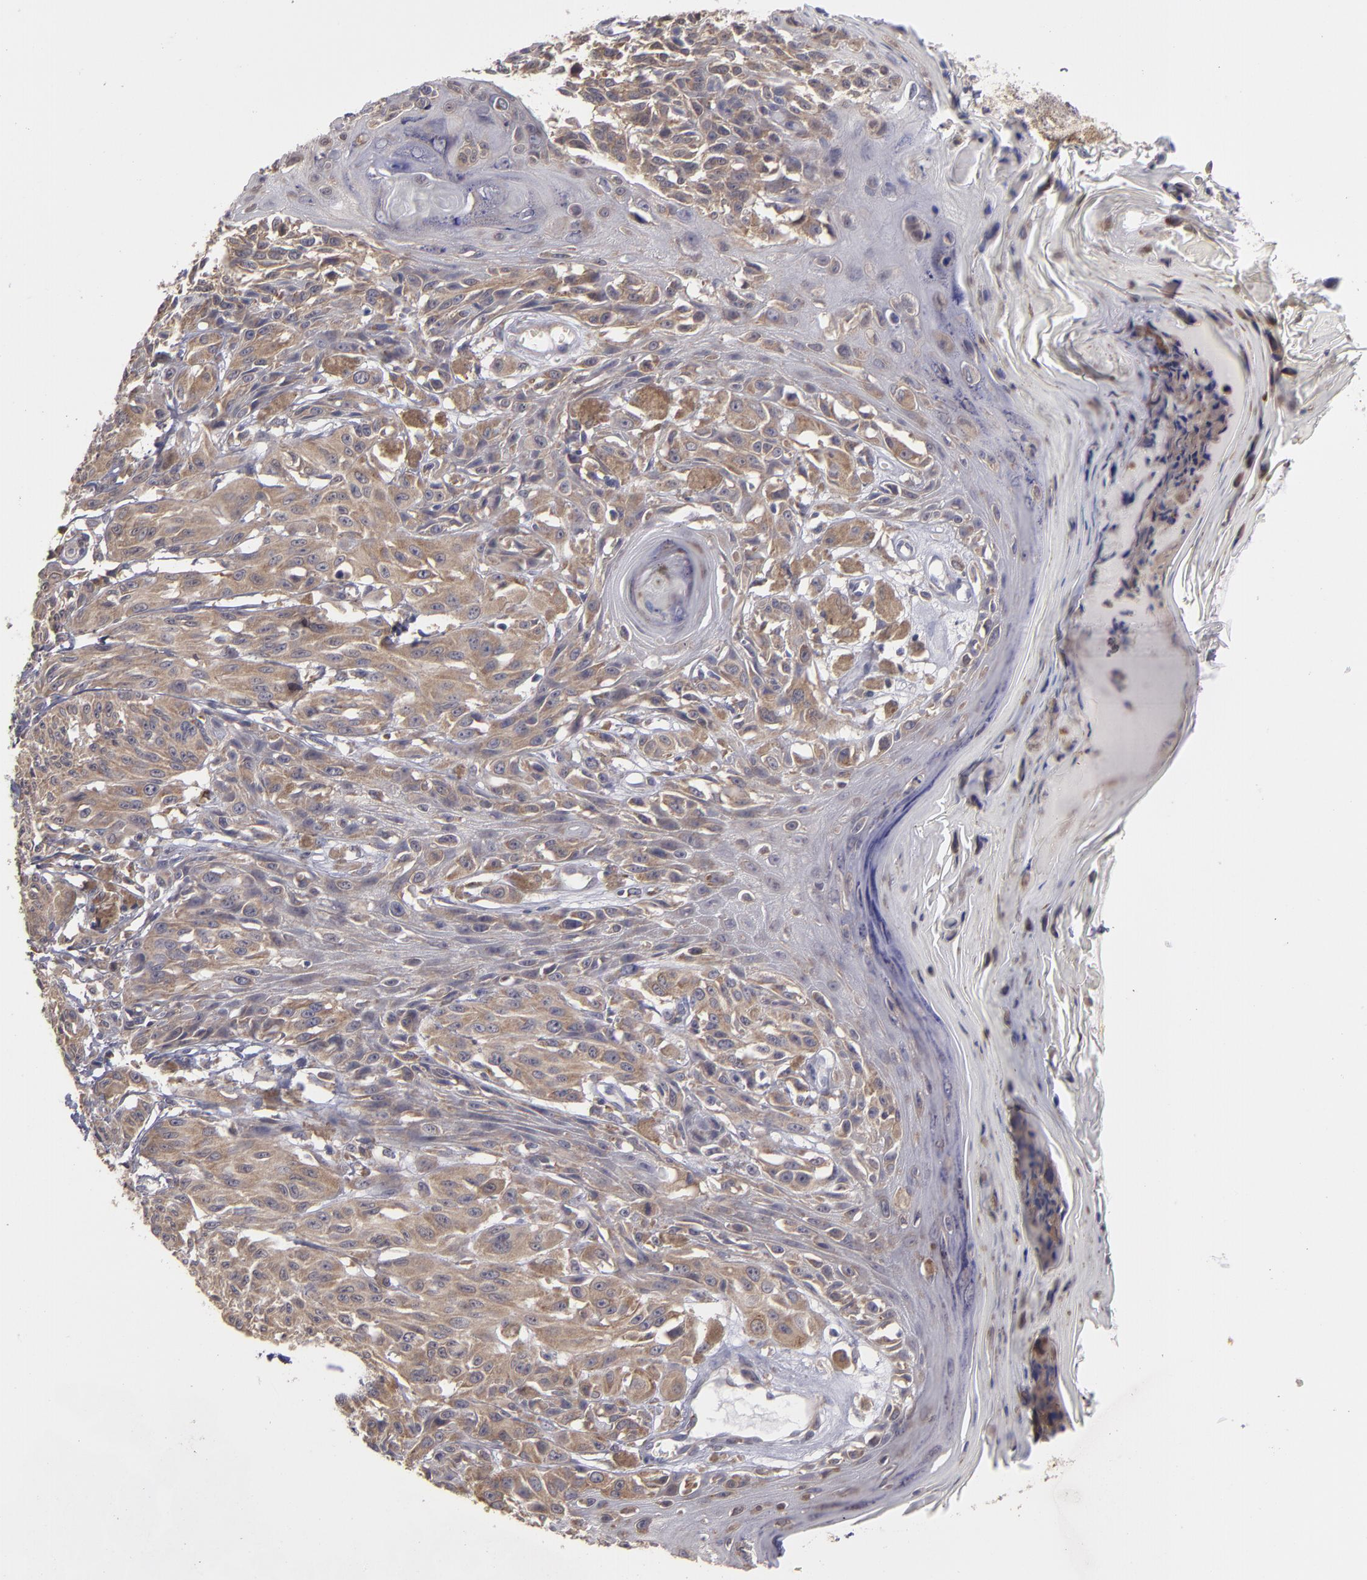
{"staining": {"intensity": "strong", "quantity": ">75%", "location": "cytoplasmic/membranous"}, "tissue": "melanoma", "cell_type": "Tumor cells", "image_type": "cancer", "snomed": [{"axis": "morphology", "description": "Malignant melanoma, NOS"}, {"axis": "topography", "description": "Skin"}], "caption": "Tumor cells demonstrate strong cytoplasmic/membranous staining in about >75% of cells in melanoma.", "gene": "MTHFD1", "patient": {"sex": "female", "age": 77}}